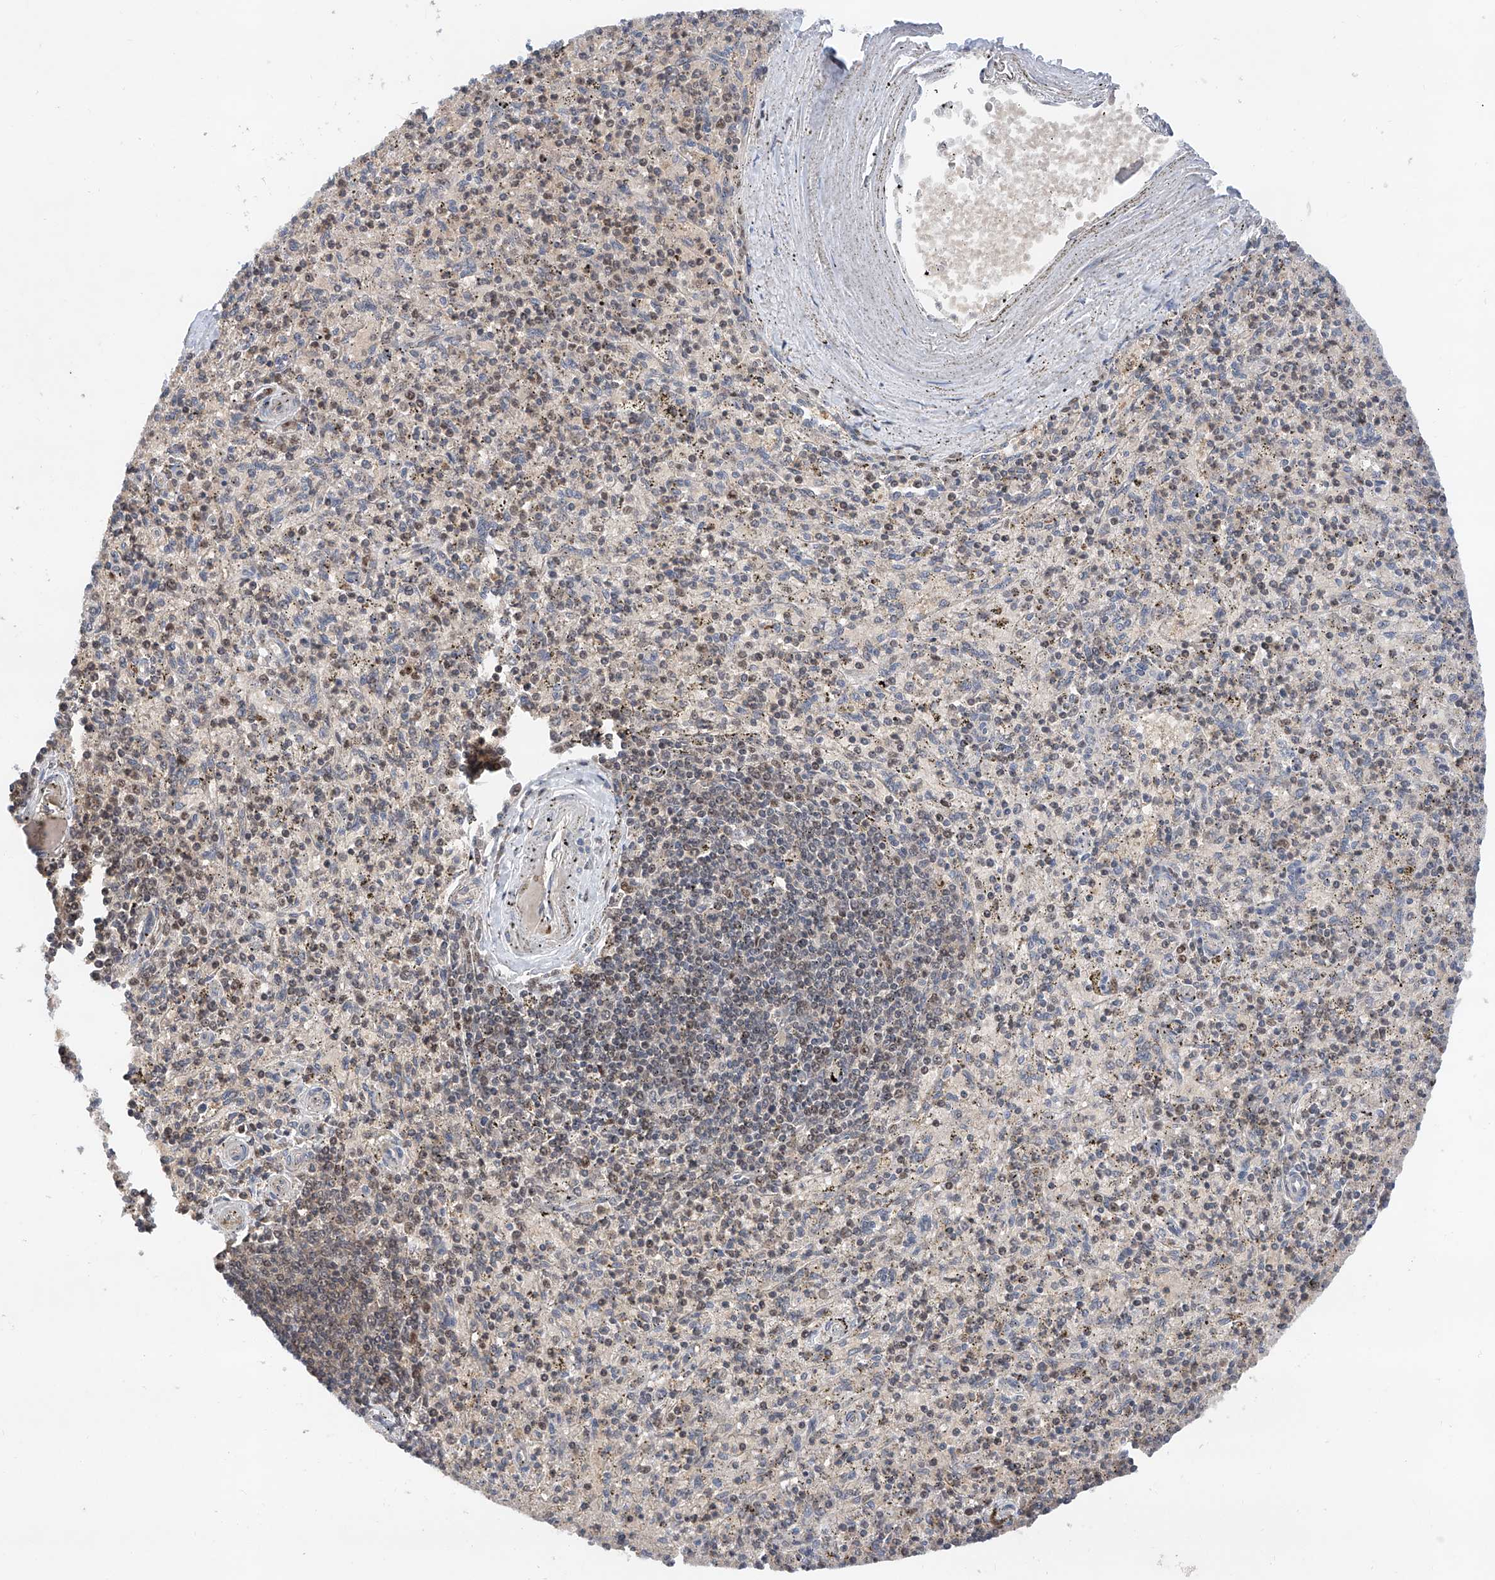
{"staining": {"intensity": "weak", "quantity": ">75%", "location": "nuclear"}, "tissue": "spleen", "cell_type": "Cells in red pulp", "image_type": "normal", "snomed": [{"axis": "morphology", "description": "Normal tissue, NOS"}, {"axis": "topography", "description": "Spleen"}], "caption": "Approximately >75% of cells in red pulp in normal spleen exhibit weak nuclear protein expression as visualized by brown immunohistochemical staining.", "gene": "SNRNP200", "patient": {"sex": "male", "age": 72}}